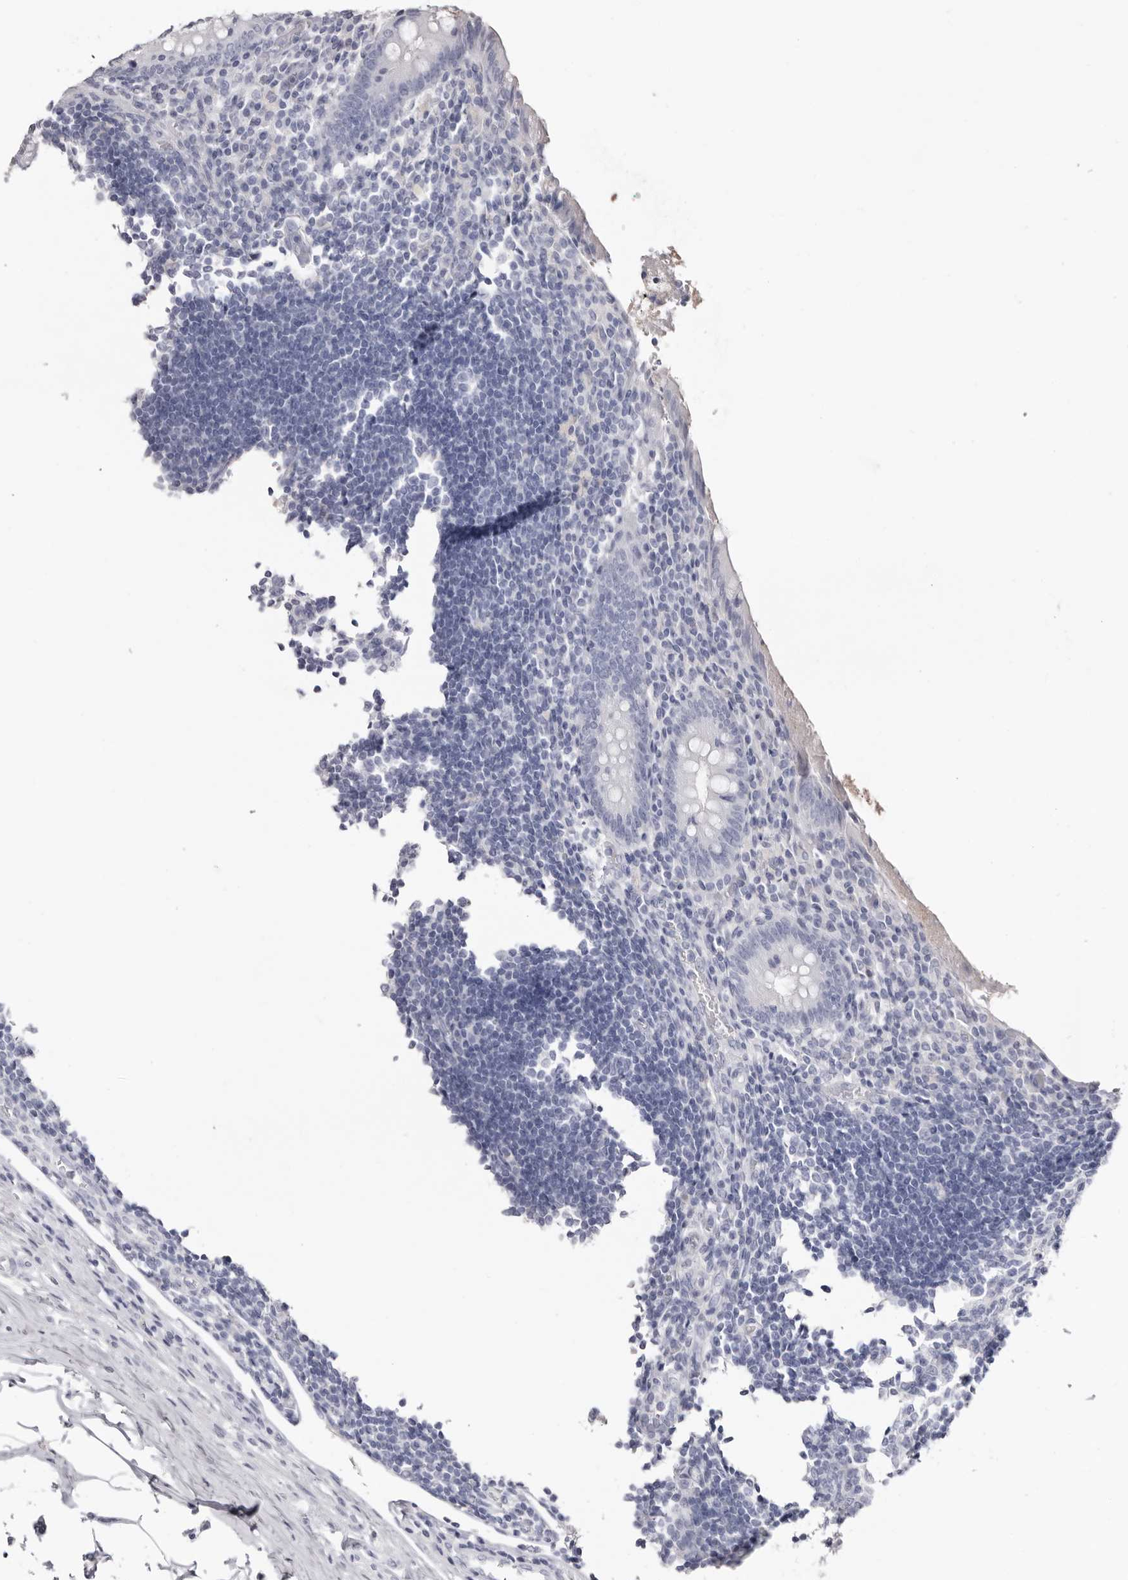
{"staining": {"intensity": "negative", "quantity": "none", "location": "none"}, "tissue": "appendix", "cell_type": "Glandular cells", "image_type": "normal", "snomed": [{"axis": "morphology", "description": "Normal tissue, NOS"}, {"axis": "topography", "description": "Appendix"}], "caption": "Immunohistochemistry photomicrograph of normal appendix: appendix stained with DAB (3,3'-diaminobenzidine) reveals no significant protein expression in glandular cells.", "gene": "LPO", "patient": {"sex": "female", "age": 17}}